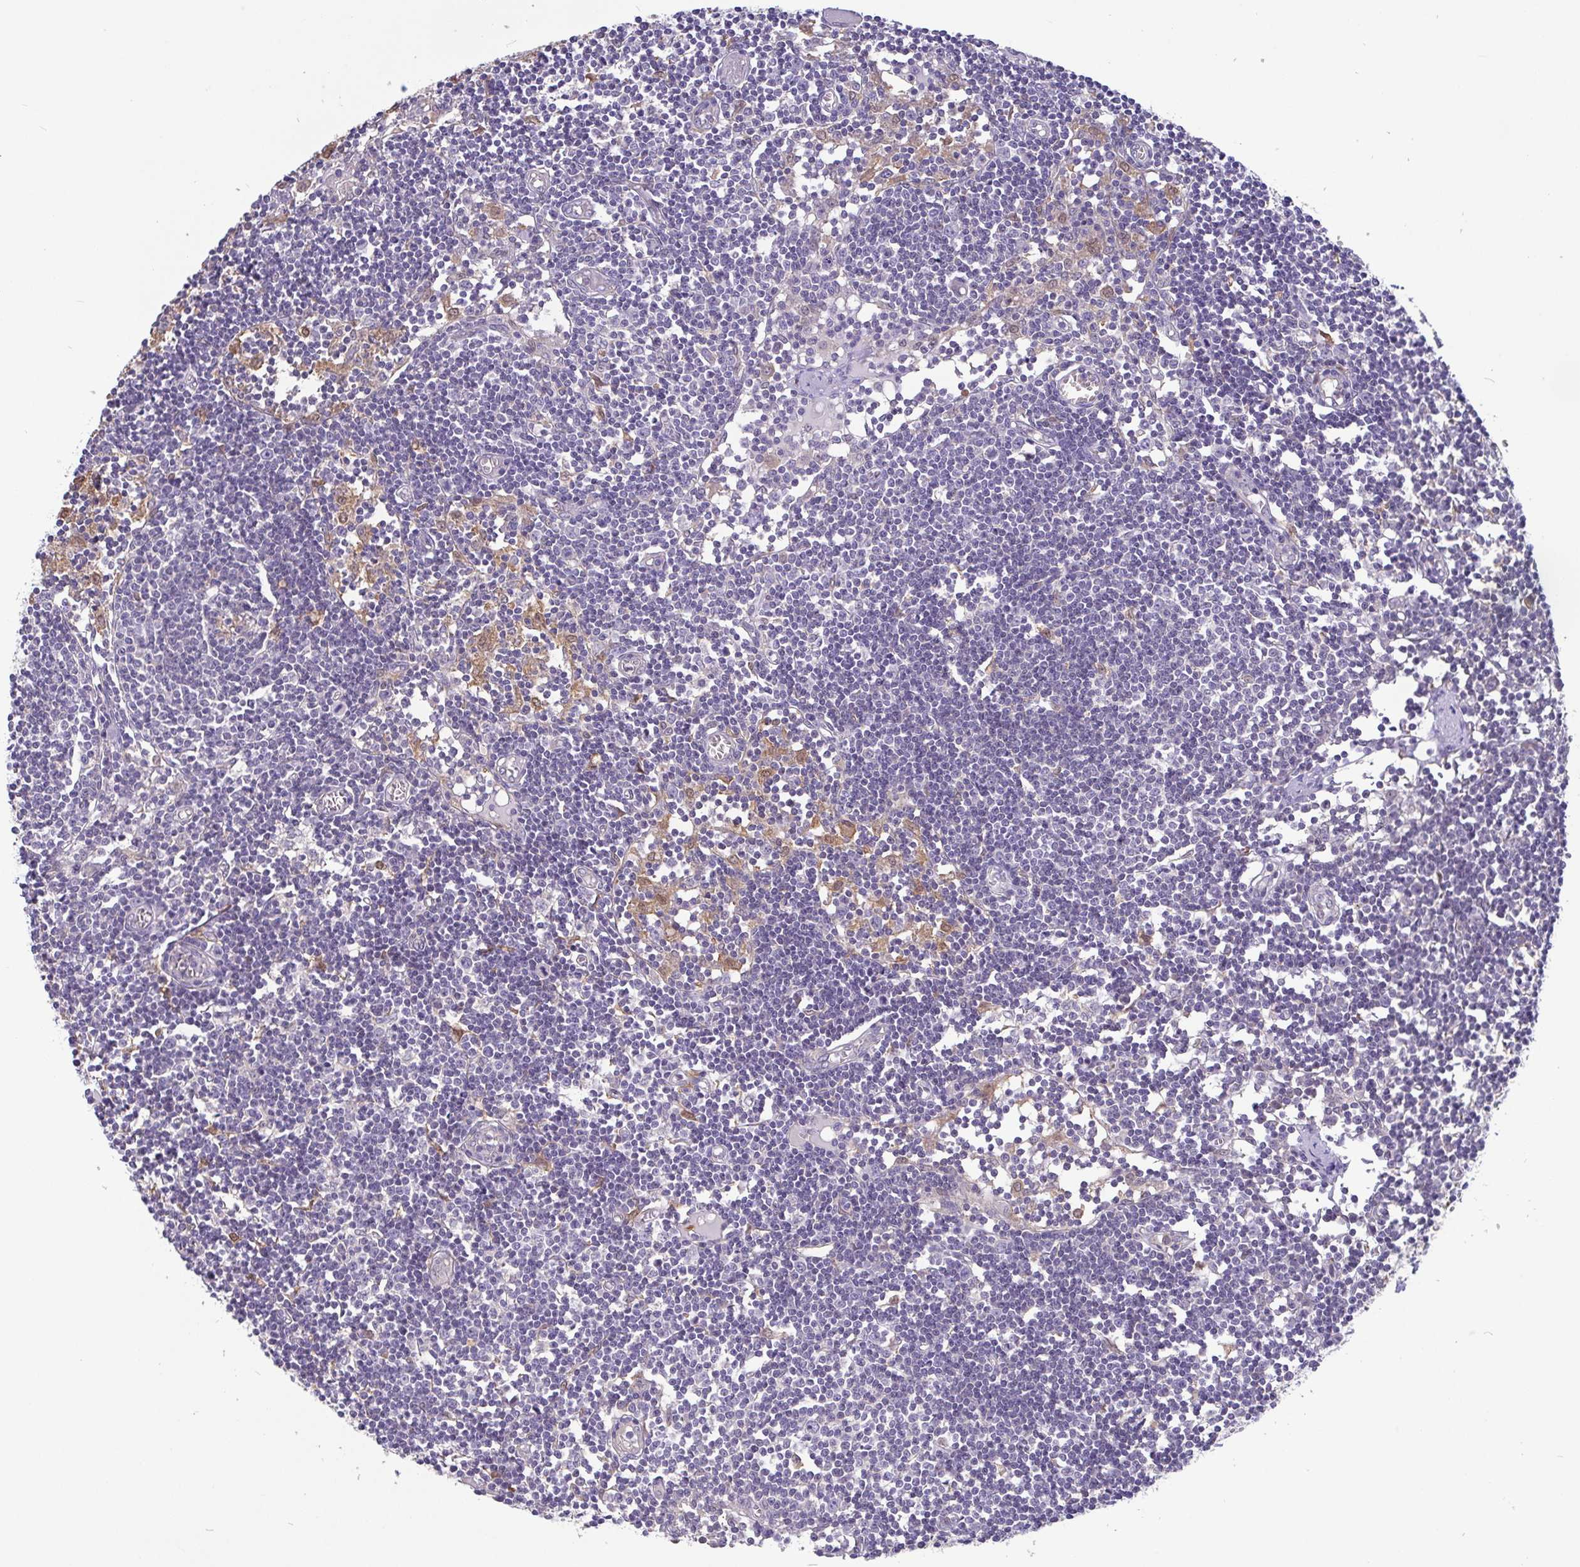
{"staining": {"intensity": "negative", "quantity": "none", "location": "none"}, "tissue": "lymph node", "cell_type": "Germinal center cells", "image_type": "normal", "snomed": [{"axis": "morphology", "description": "Normal tissue, NOS"}, {"axis": "topography", "description": "Lymph node"}], "caption": "A high-resolution image shows immunohistochemistry (IHC) staining of benign lymph node, which reveals no significant positivity in germinal center cells.", "gene": "IDH1", "patient": {"sex": "female", "age": 11}}